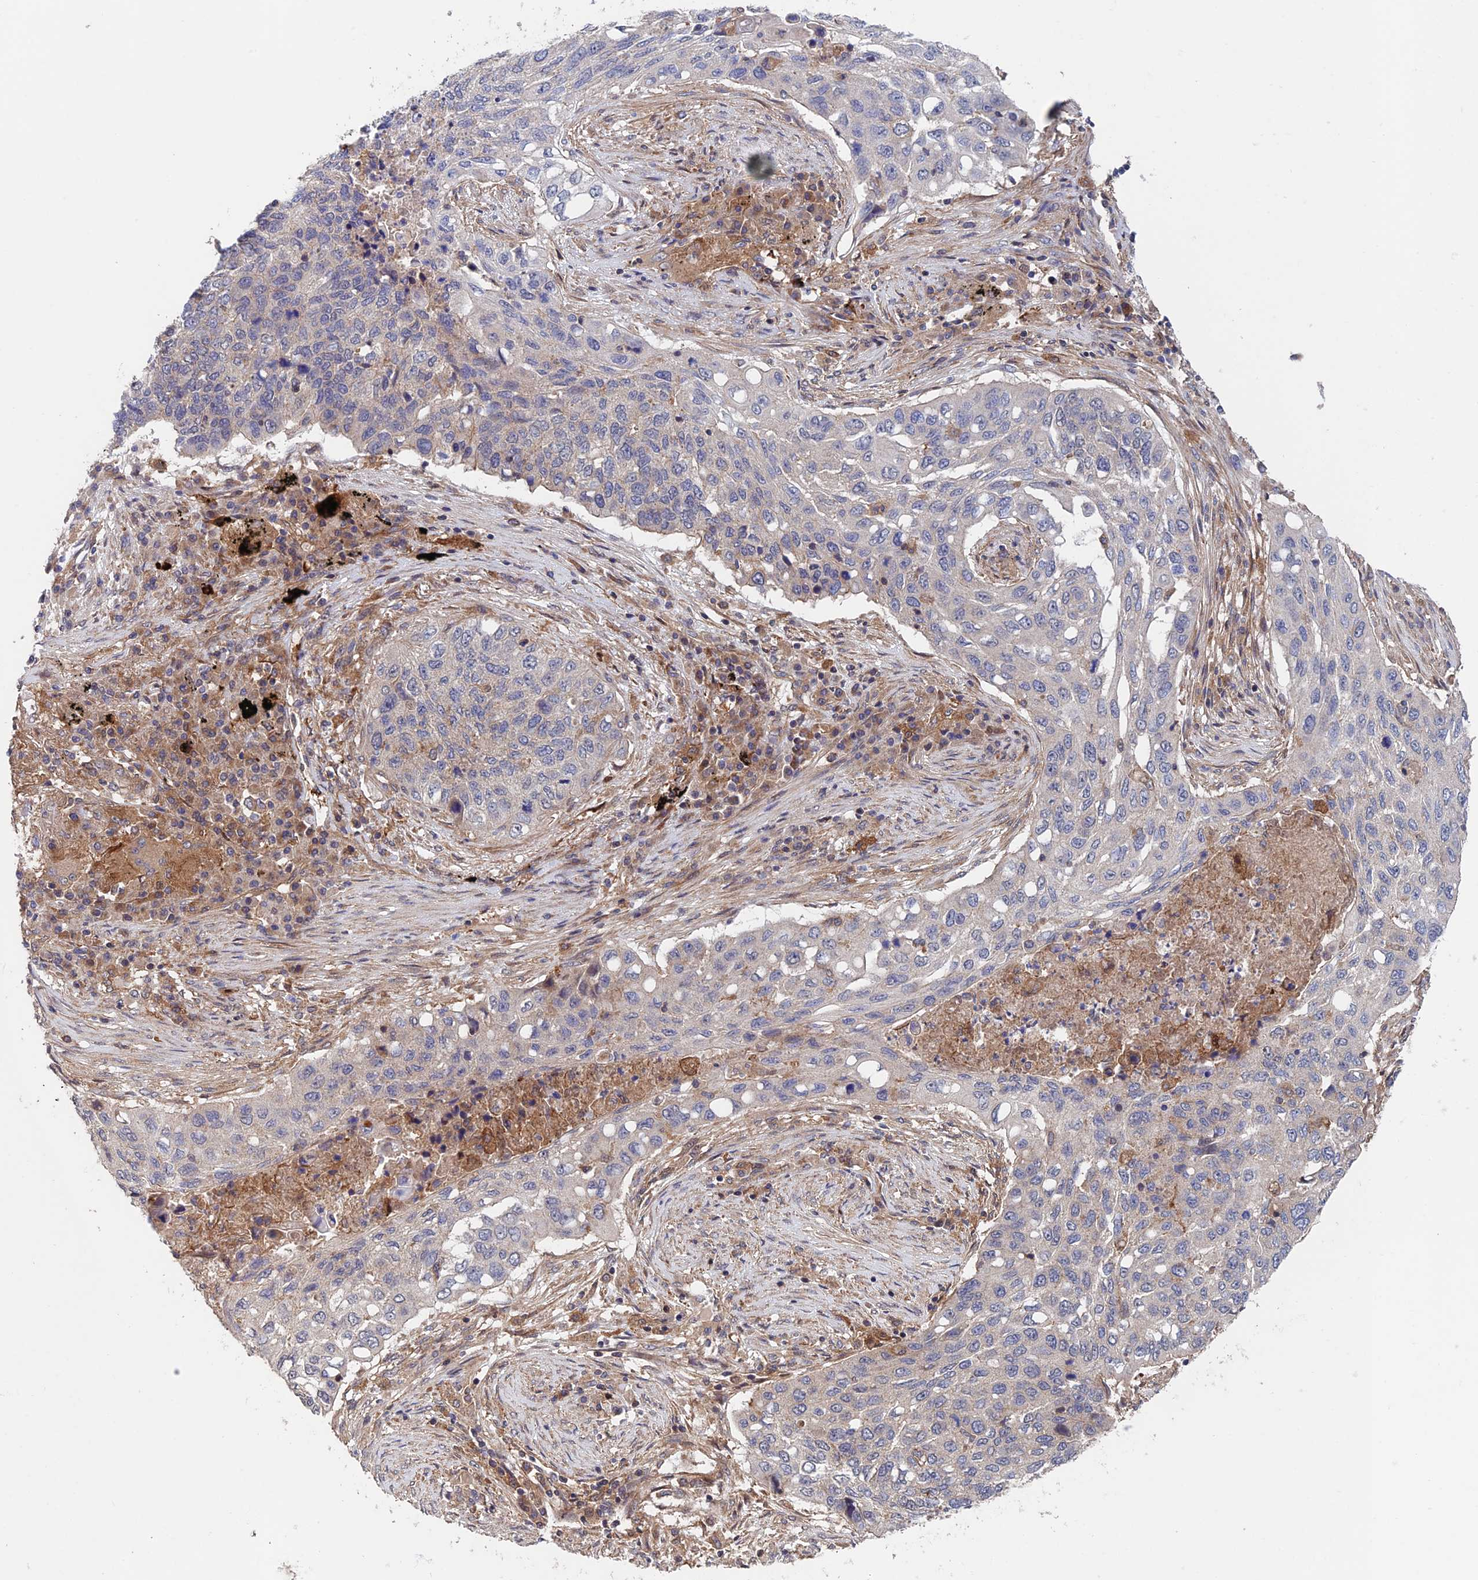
{"staining": {"intensity": "negative", "quantity": "none", "location": "none"}, "tissue": "lung cancer", "cell_type": "Tumor cells", "image_type": "cancer", "snomed": [{"axis": "morphology", "description": "Squamous cell carcinoma, NOS"}, {"axis": "topography", "description": "Lung"}], "caption": "Squamous cell carcinoma (lung) was stained to show a protein in brown. There is no significant staining in tumor cells.", "gene": "NUDT16L1", "patient": {"sex": "female", "age": 63}}